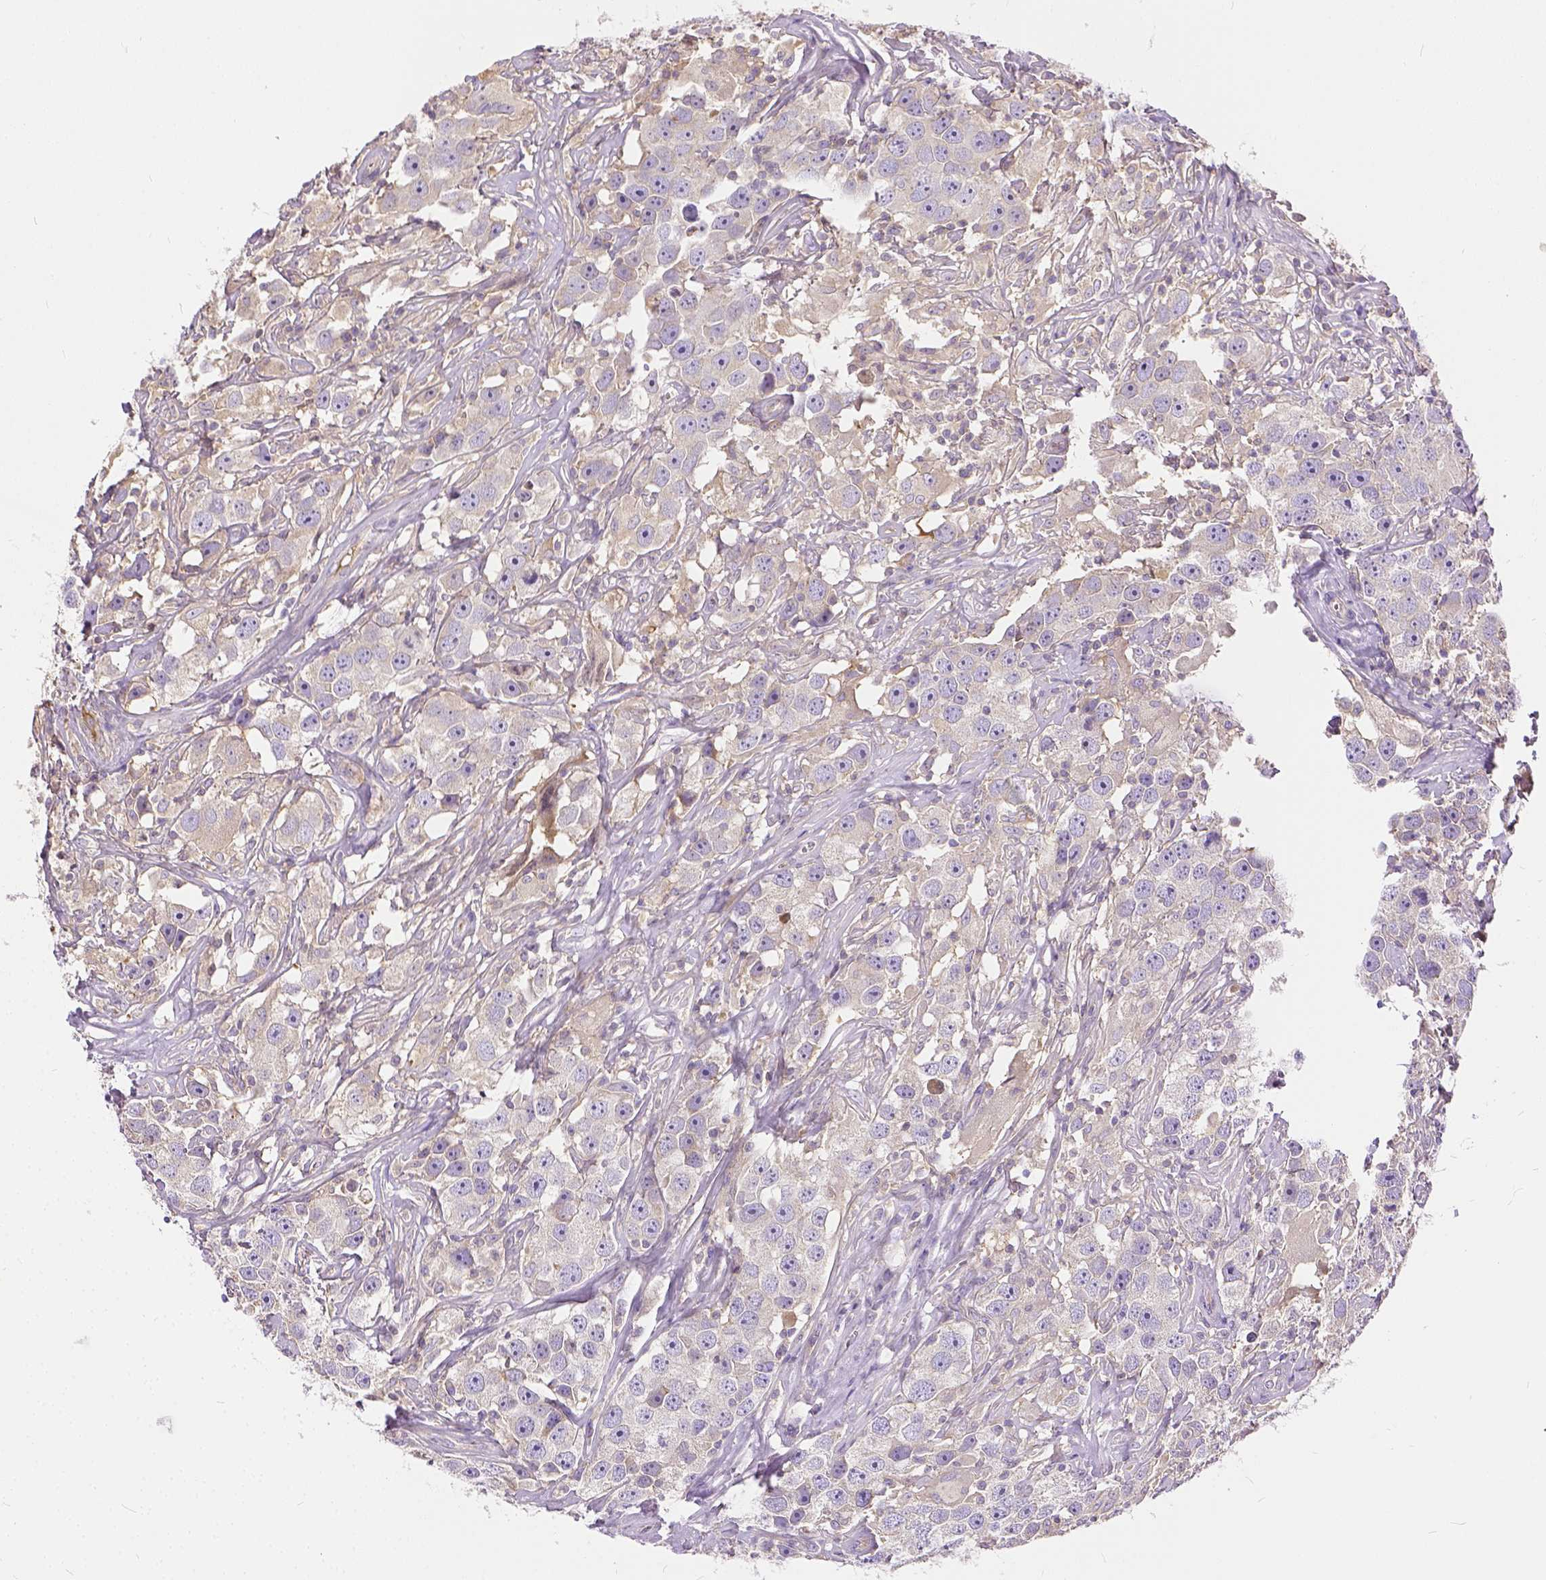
{"staining": {"intensity": "negative", "quantity": "none", "location": "none"}, "tissue": "testis cancer", "cell_type": "Tumor cells", "image_type": "cancer", "snomed": [{"axis": "morphology", "description": "Seminoma, NOS"}, {"axis": "topography", "description": "Testis"}], "caption": "Protein analysis of seminoma (testis) exhibits no significant staining in tumor cells.", "gene": "CADM4", "patient": {"sex": "male", "age": 49}}